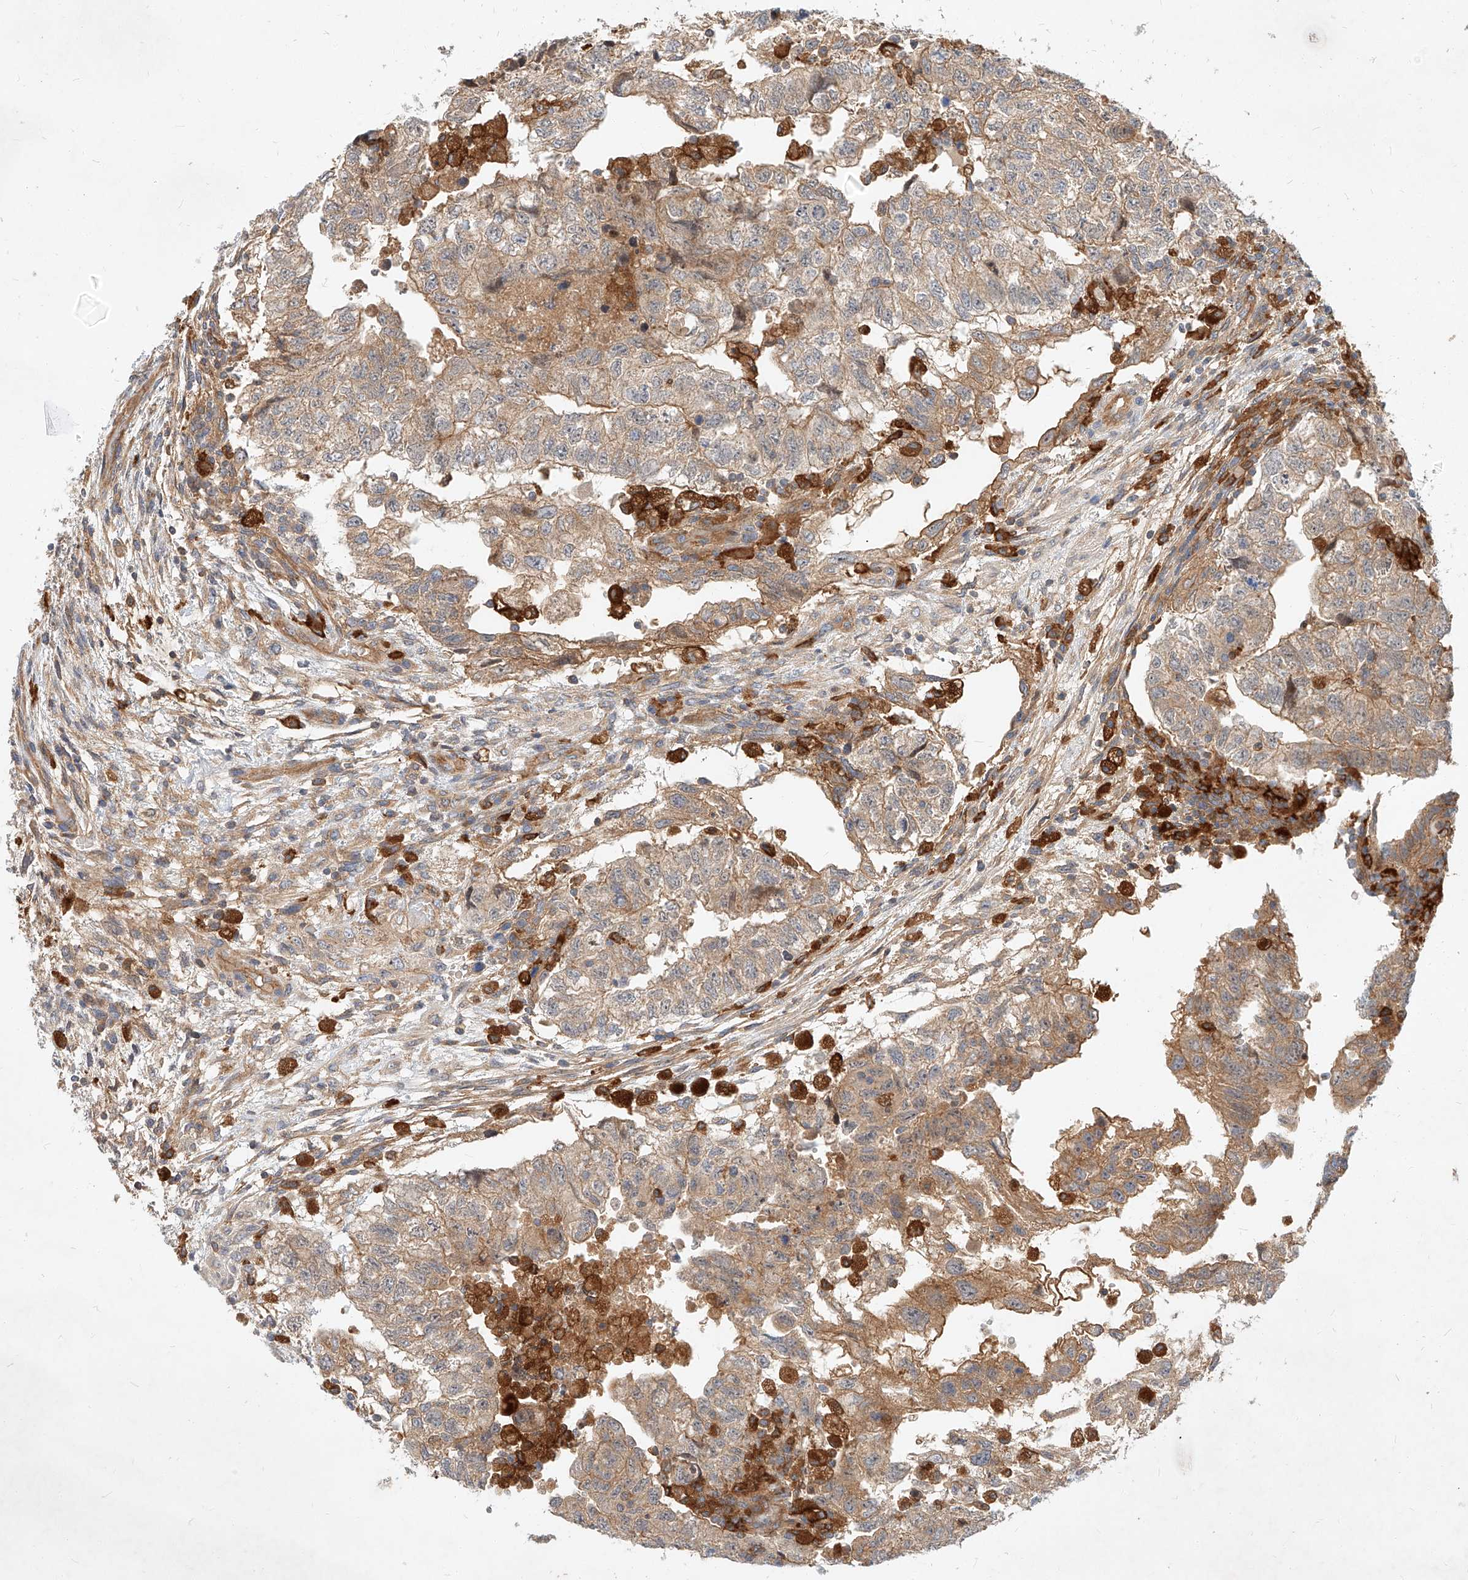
{"staining": {"intensity": "weak", "quantity": ">75%", "location": "cytoplasmic/membranous"}, "tissue": "testis cancer", "cell_type": "Tumor cells", "image_type": "cancer", "snomed": [{"axis": "morphology", "description": "Carcinoma, Embryonal, NOS"}, {"axis": "topography", "description": "Testis"}], "caption": "Brown immunohistochemical staining in testis cancer shows weak cytoplasmic/membranous positivity in about >75% of tumor cells.", "gene": "NFAM1", "patient": {"sex": "male", "age": 36}}